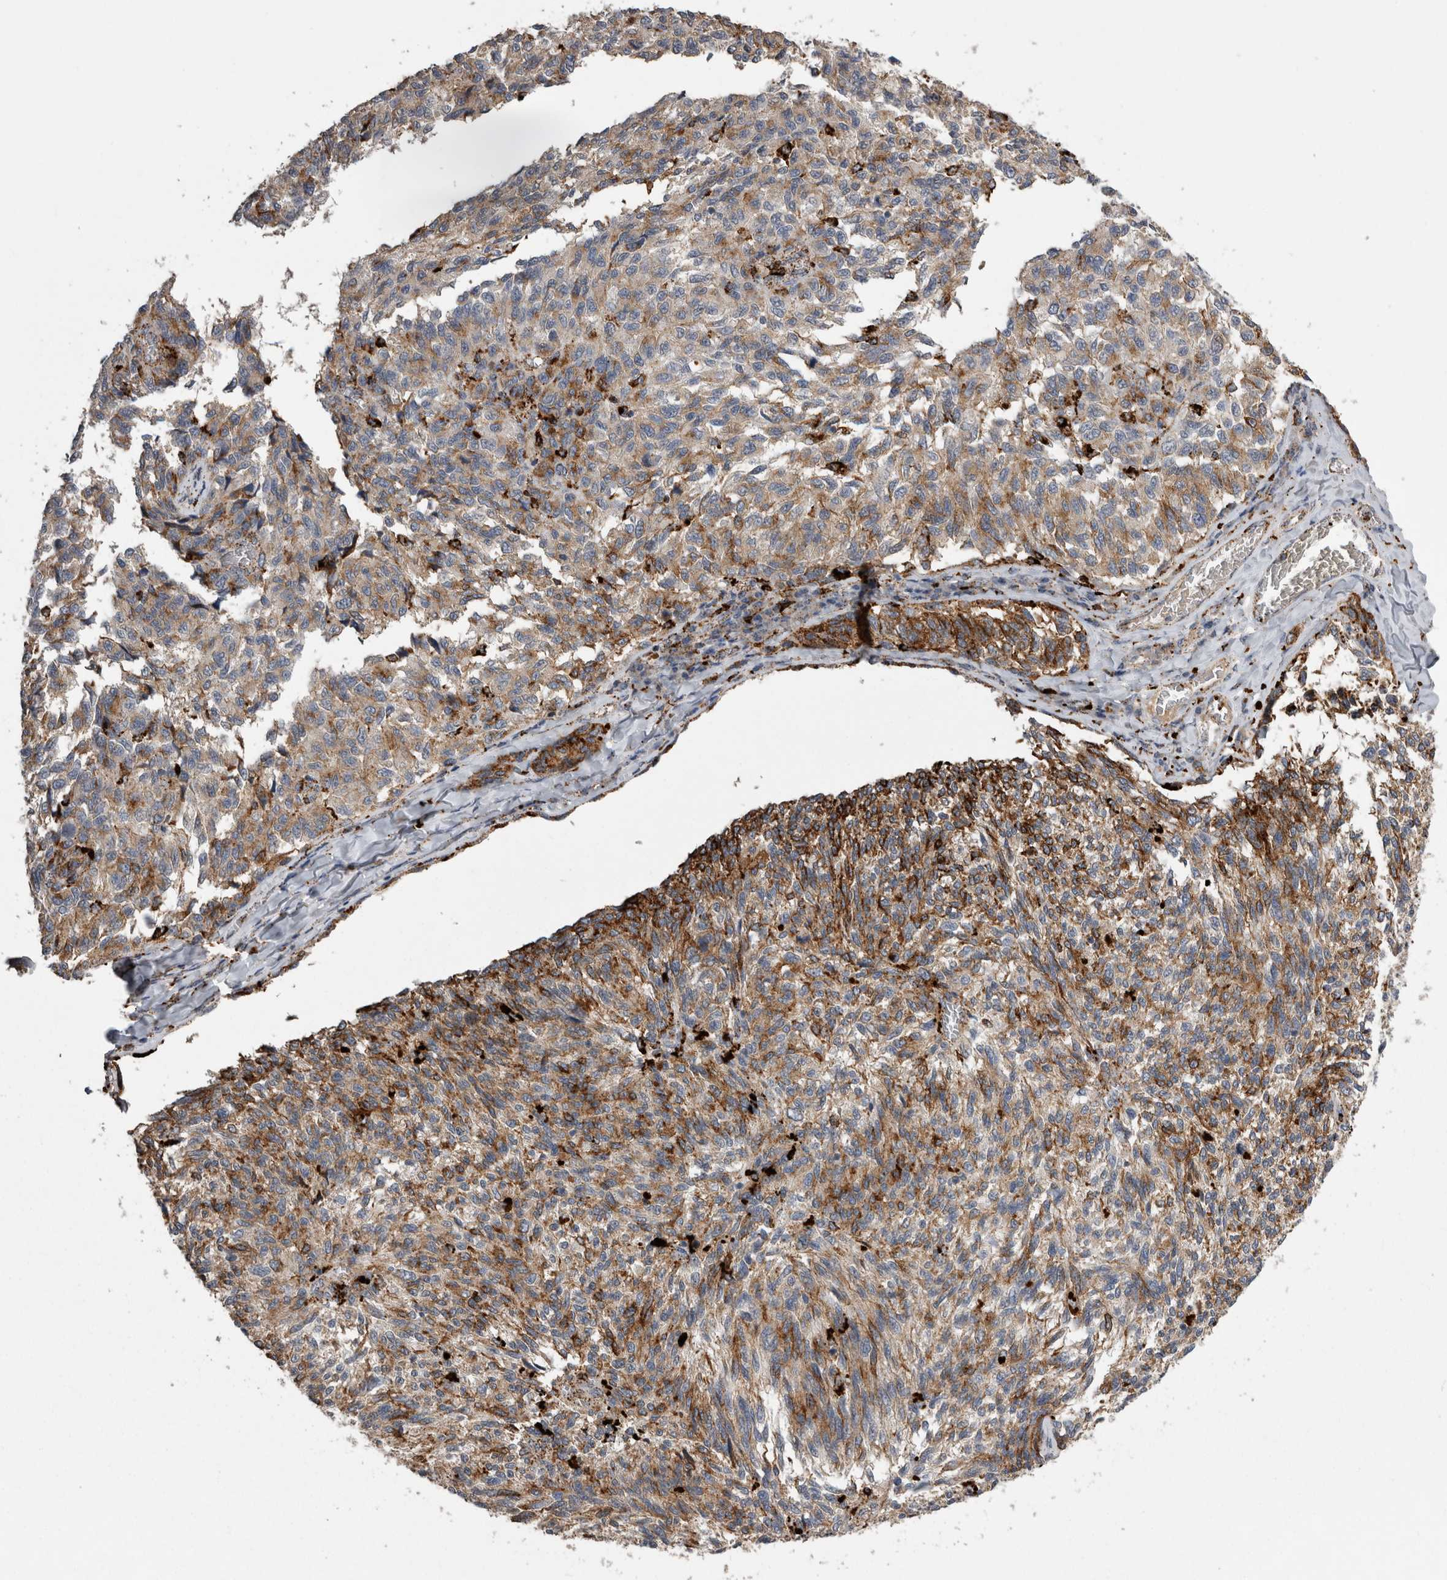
{"staining": {"intensity": "strong", "quantity": ">75%", "location": "cytoplasmic/membranous"}, "tissue": "melanoma", "cell_type": "Tumor cells", "image_type": "cancer", "snomed": [{"axis": "morphology", "description": "Malignant melanoma, NOS"}, {"axis": "topography", "description": "Skin"}], "caption": "Immunohistochemical staining of melanoma reveals high levels of strong cytoplasmic/membranous staining in about >75% of tumor cells. Immunohistochemistry (ihc) stains the protein of interest in brown and the nuclei are stained blue.", "gene": "CTSZ", "patient": {"sex": "female", "age": 73}}